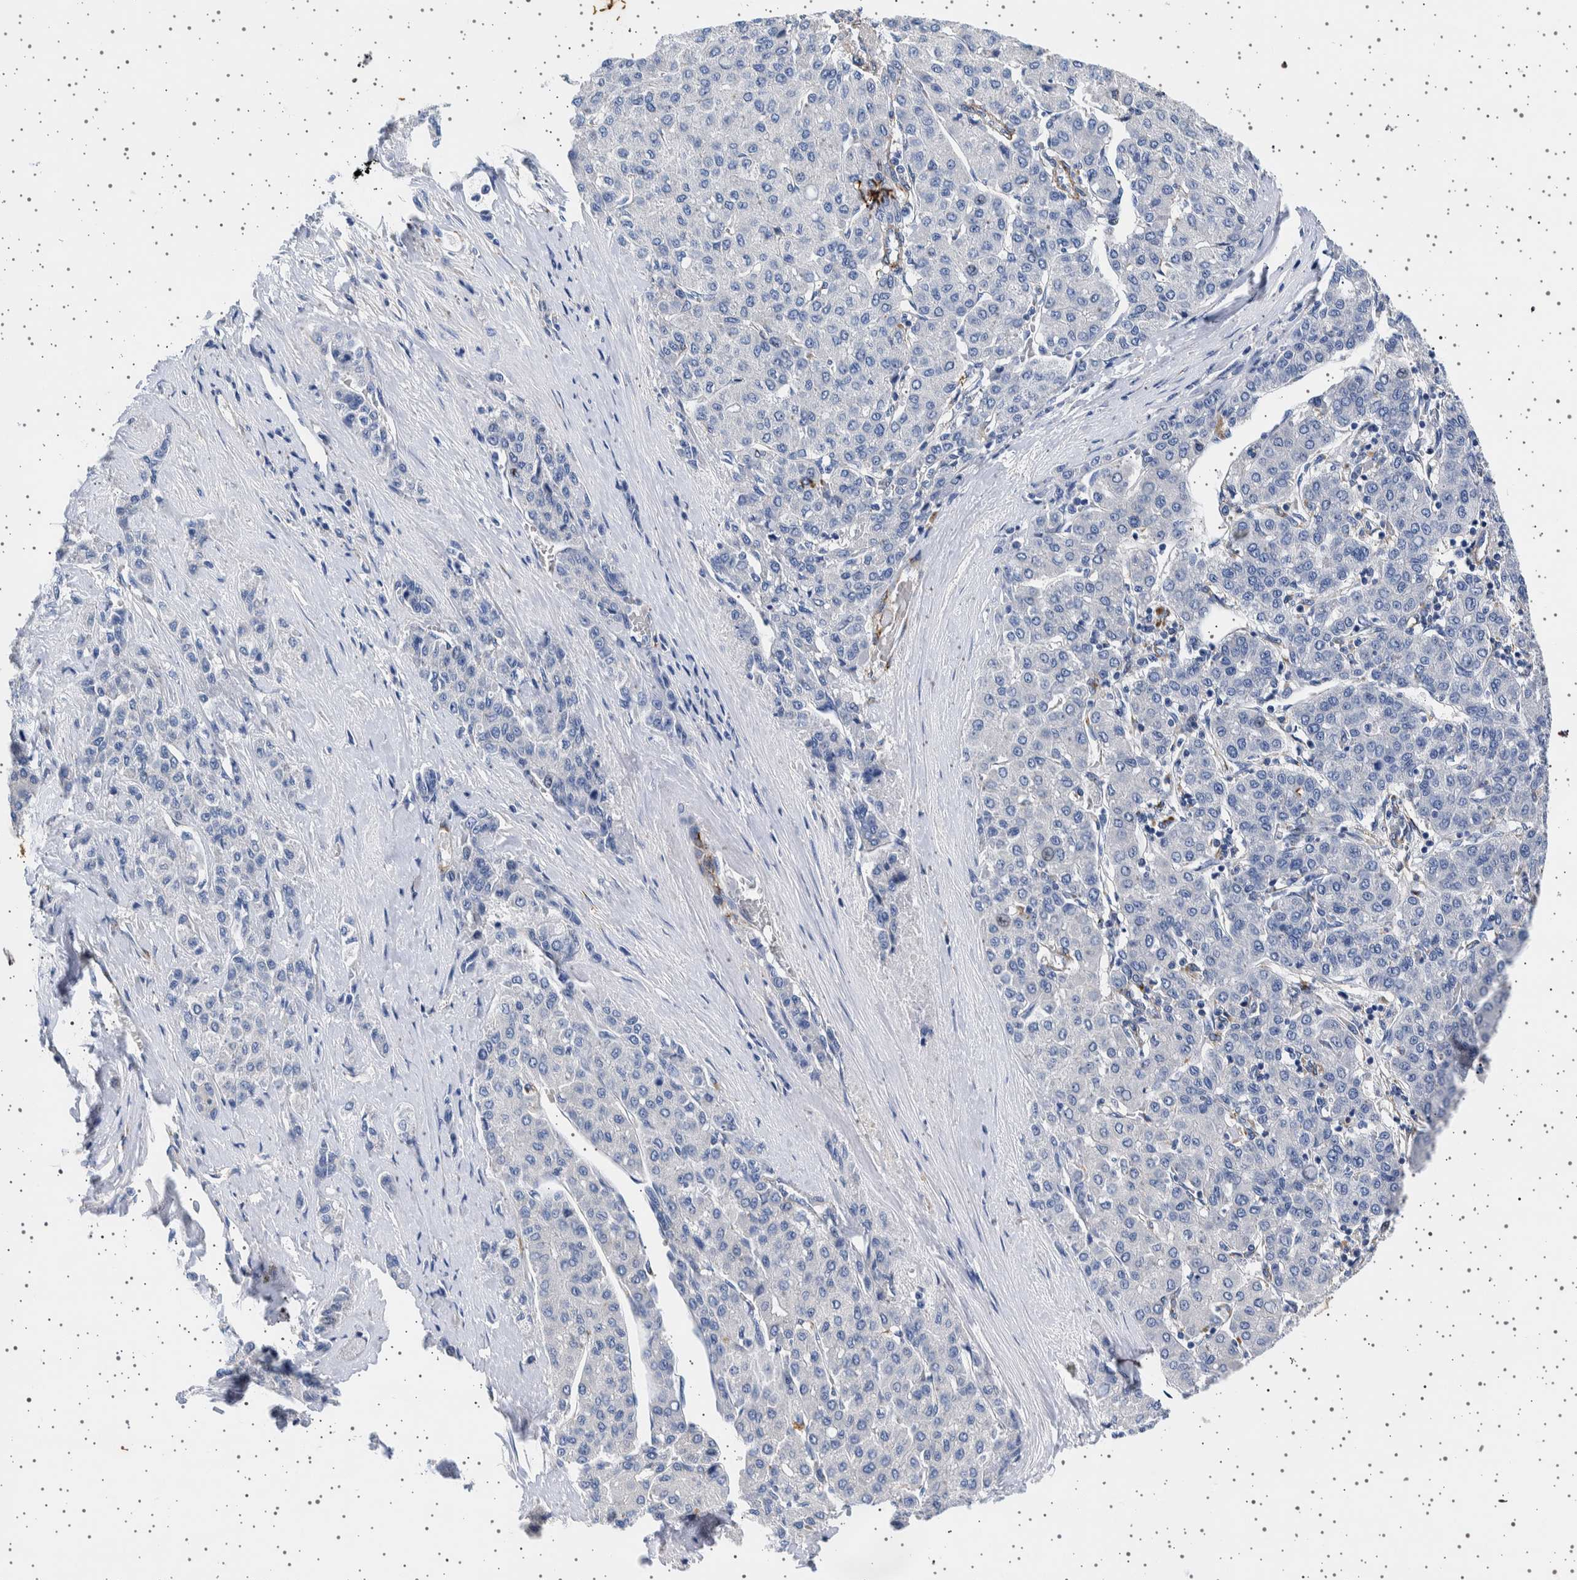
{"staining": {"intensity": "negative", "quantity": "none", "location": "none"}, "tissue": "liver cancer", "cell_type": "Tumor cells", "image_type": "cancer", "snomed": [{"axis": "morphology", "description": "Carcinoma, Hepatocellular, NOS"}, {"axis": "topography", "description": "Liver"}], "caption": "This photomicrograph is of hepatocellular carcinoma (liver) stained with immunohistochemistry (IHC) to label a protein in brown with the nuclei are counter-stained blue. There is no positivity in tumor cells.", "gene": "SEPTIN4", "patient": {"sex": "male", "age": 65}}